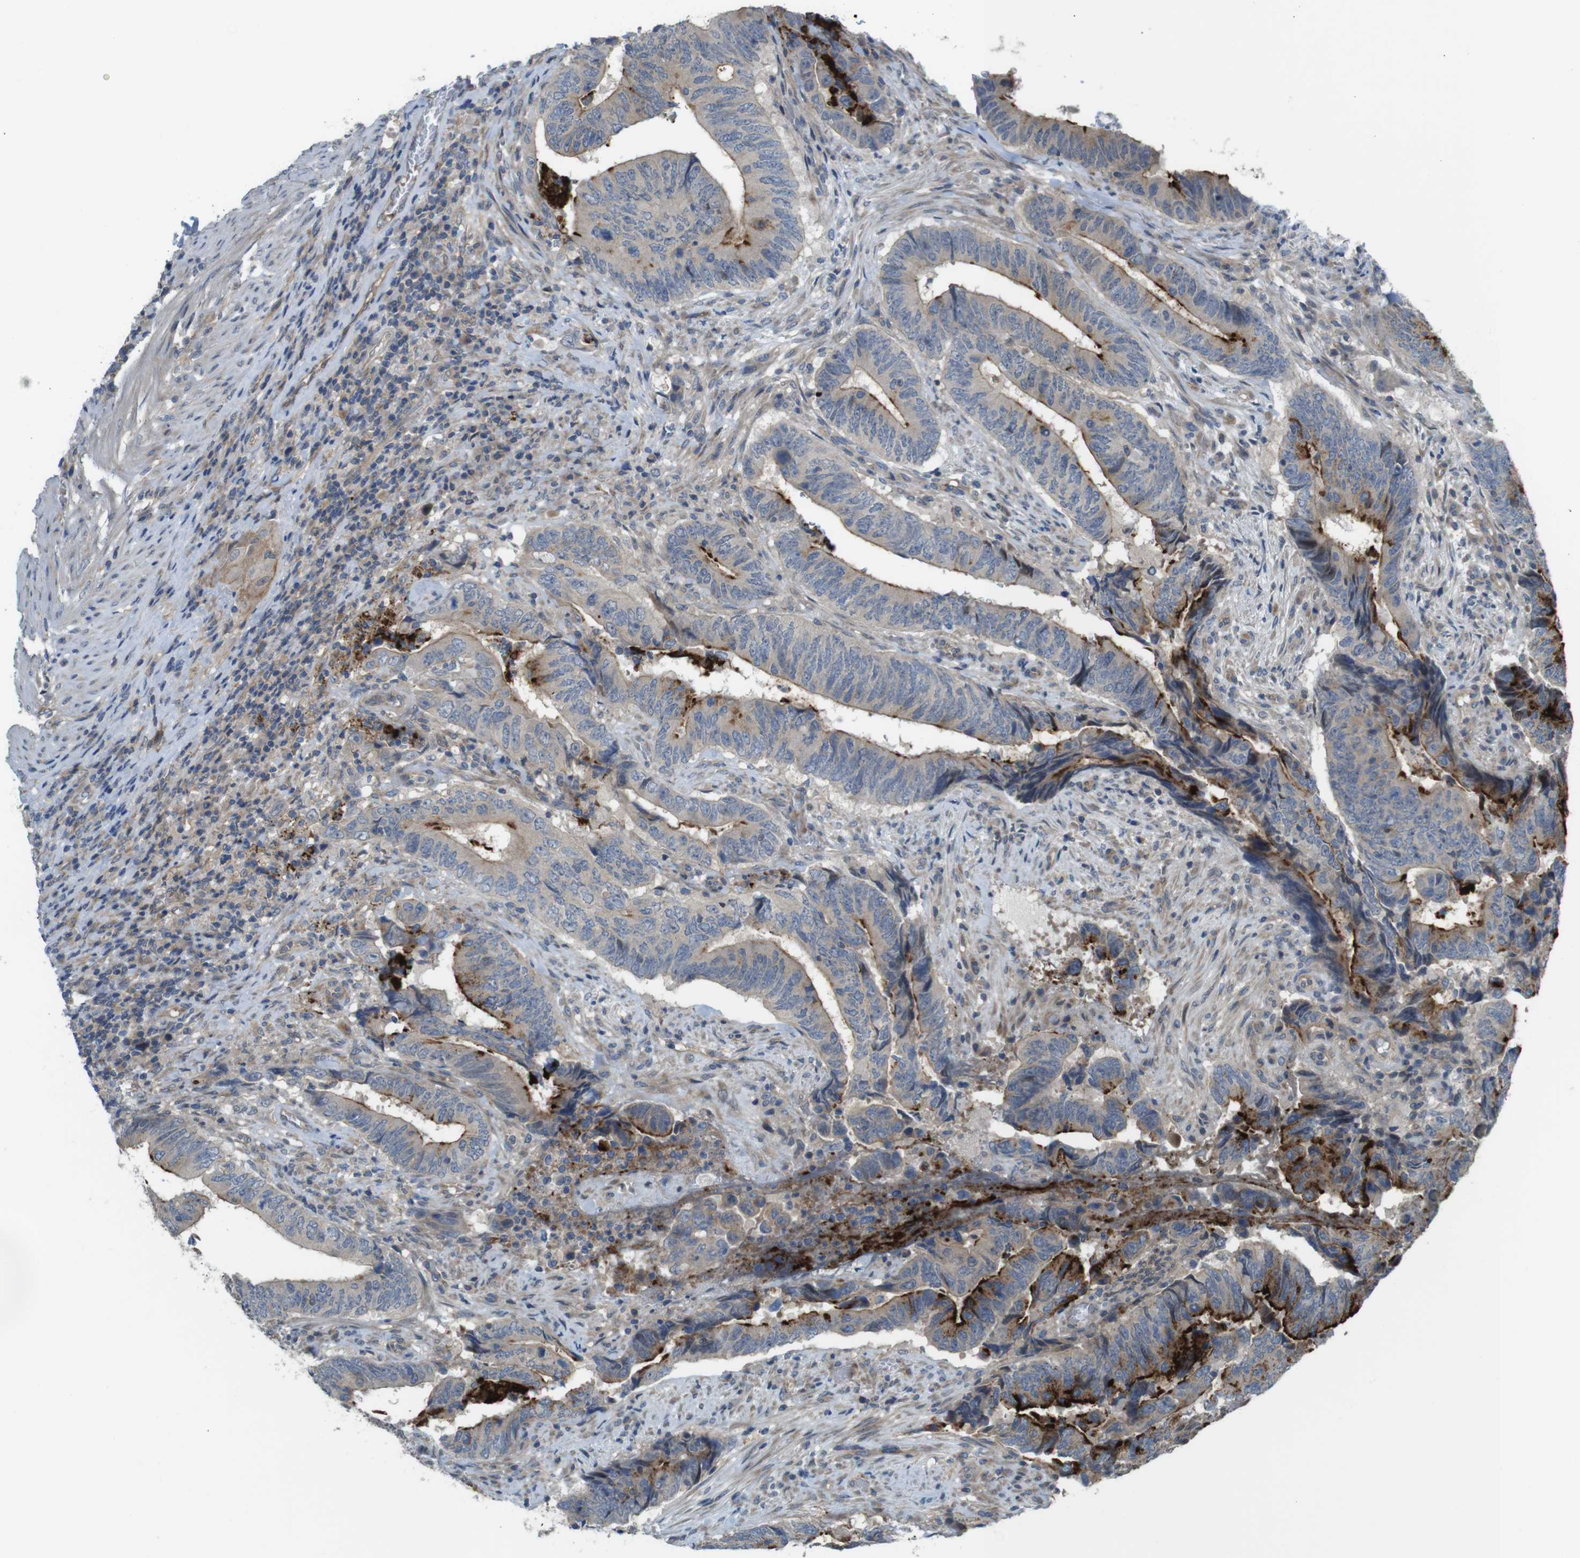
{"staining": {"intensity": "strong", "quantity": "25%-75%", "location": "cytoplasmic/membranous"}, "tissue": "colorectal cancer", "cell_type": "Tumor cells", "image_type": "cancer", "snomed": [{"axis": "morphology", "description": "Normal tissue, NOS"}, {"axis": "morphology", "description": "Adenocarcinoma, NOS"}, {"axis": "topography", "description": "Colon"}], "caption": "This is a photomicrograph of immunohistochemistry (IHC) staining of colorectal cancer (adenocarcinoma), which shows strong positivity in the cytoplasmic/membranous of tumor cells.", "gene": "ABHD15", "patient": {"sex": "male", "age": 56}}